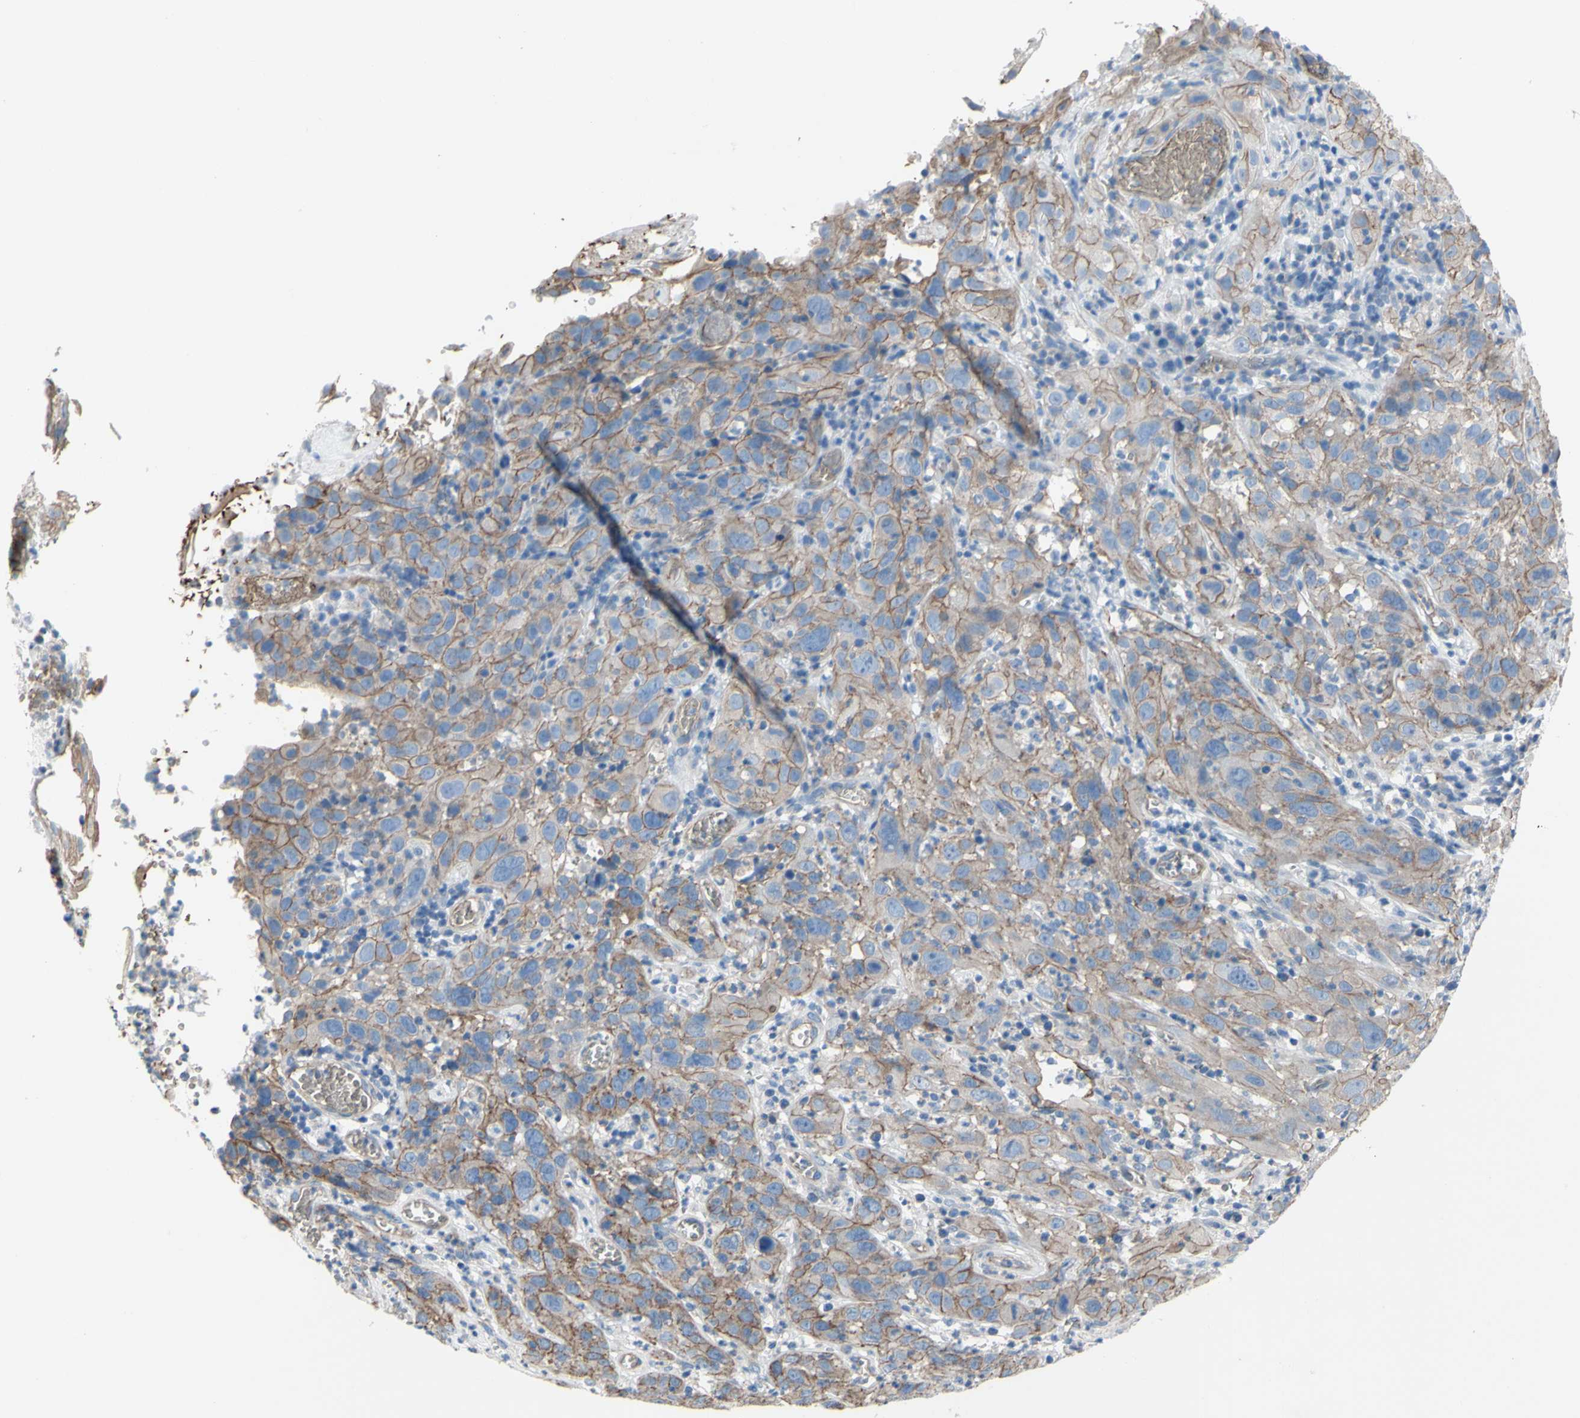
{"staining": {"intensity": "moderate", "quantity": ">75%", "location": "cytoplasmic/membranous"}, "tissue": "cervical cancer", "cell_type": "Tumor cells", "image_type": "cancer", "snomed": [{"axis": "morphology", "description": "Squamous cell carcinoma, NOS"}, {"axis": "topography", "description": "Cervix"}], "caption": "IHC image of neoplastic tissue: human cervical cancer stained using immunohistochemistry displays medium levels of moderate protein expression localized specifically in the cytoplasmic/membranous of tumor cells, appearing as a cytoplasmic/membranous brown color.", "gene": "TPBG", "patient": {"sex": "female", "age": 32}}